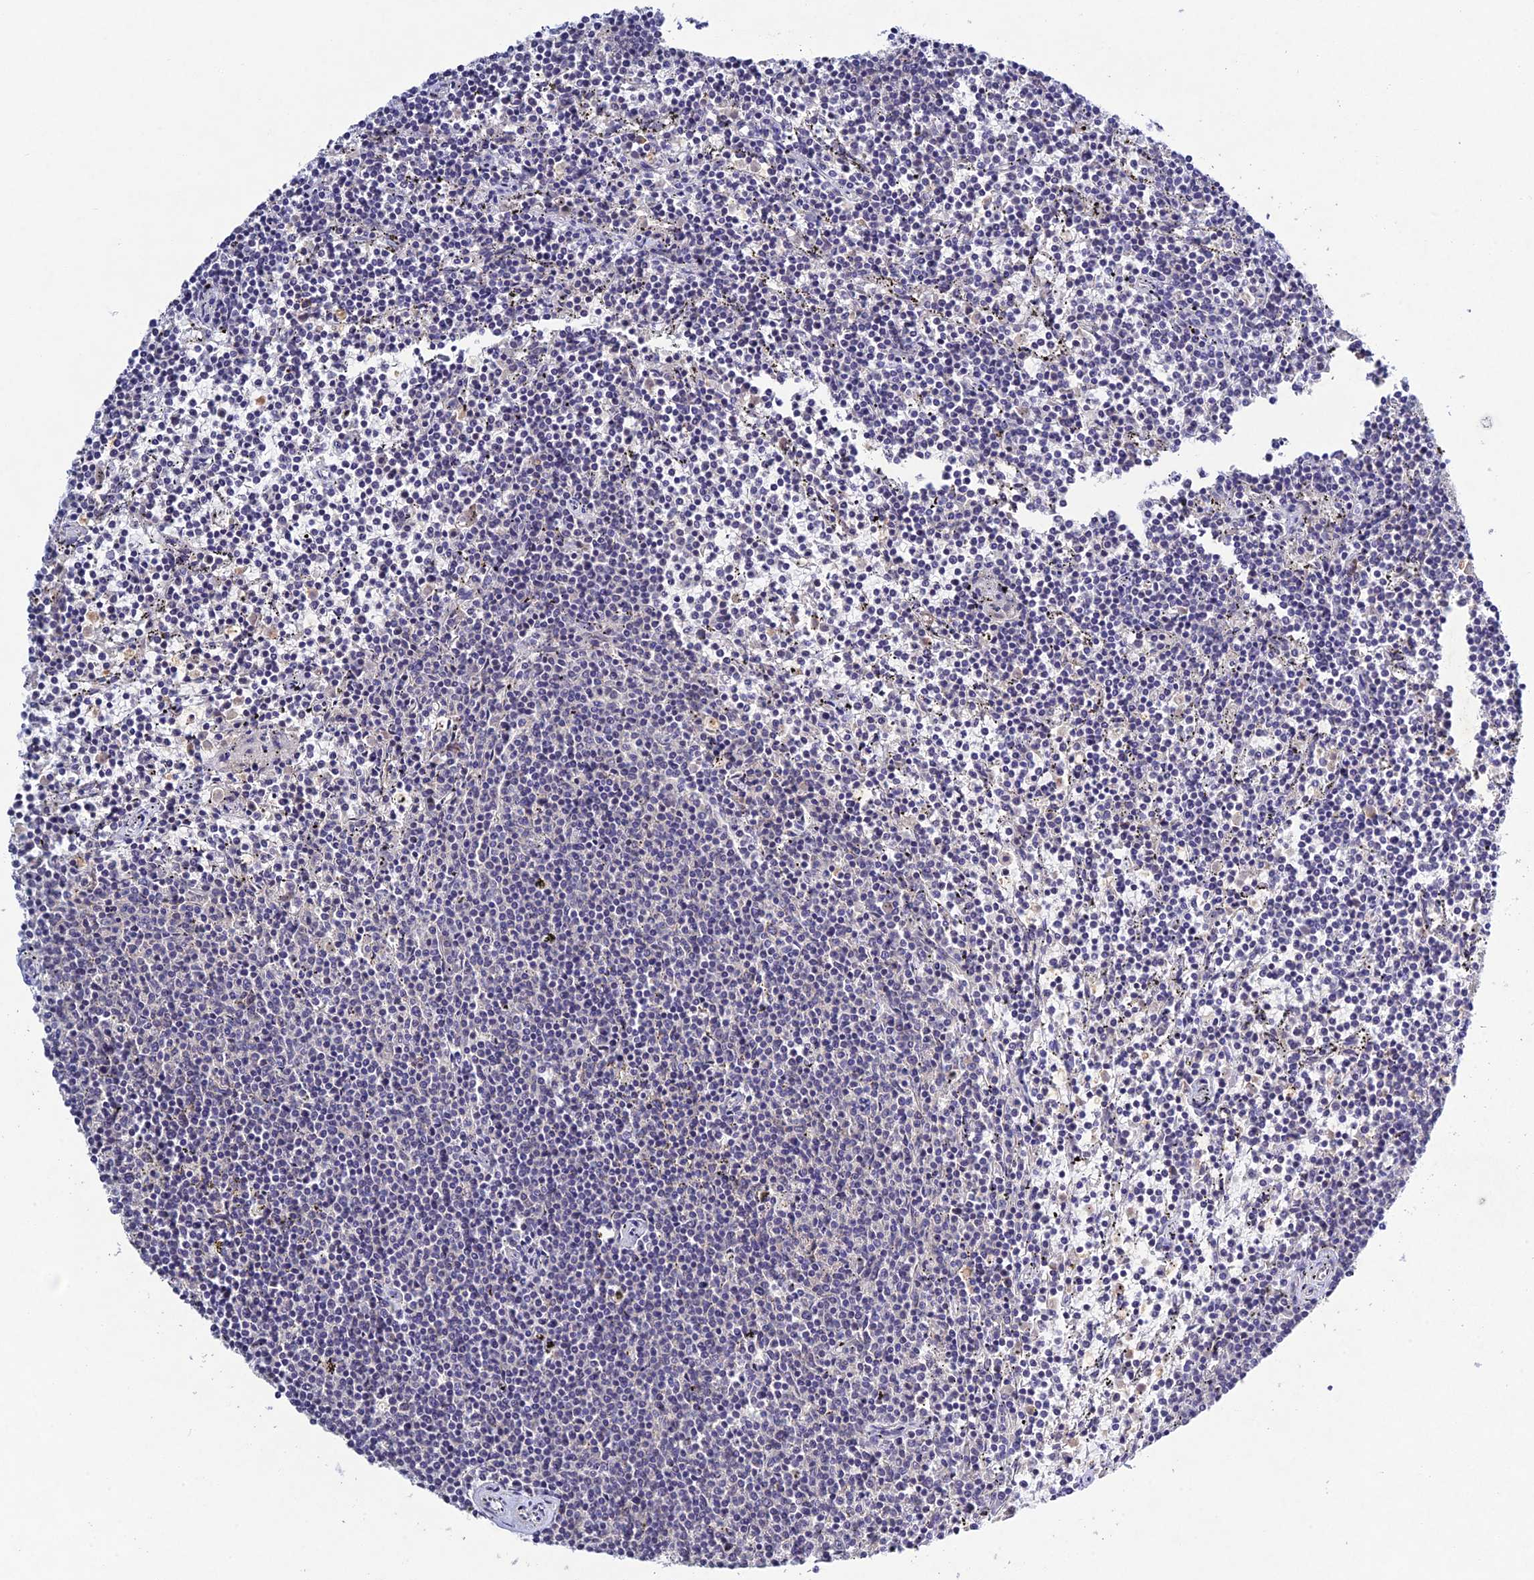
{"staining": {"intensity": "negative", "quantity": "none", "location": "none"}, "tissue": "lymphoma", "cell_type": "Tumor cells", "image_type": "cancer", "snomed": [{"axis": "morphology", "description": "Malignant lymphoma, non-Hodgkin's type, Low grade"}, {"axis": "topography", "description": "Spleen"}], "caption": "This histopathology image is of lymphoma stained with immunohistochemistry to label a protein in brown with the nuclei are counter-stained blue. There is no positivity in tumor cells.", "gene": "CHST5", "patient": {"sex": "female", "age": 50}}